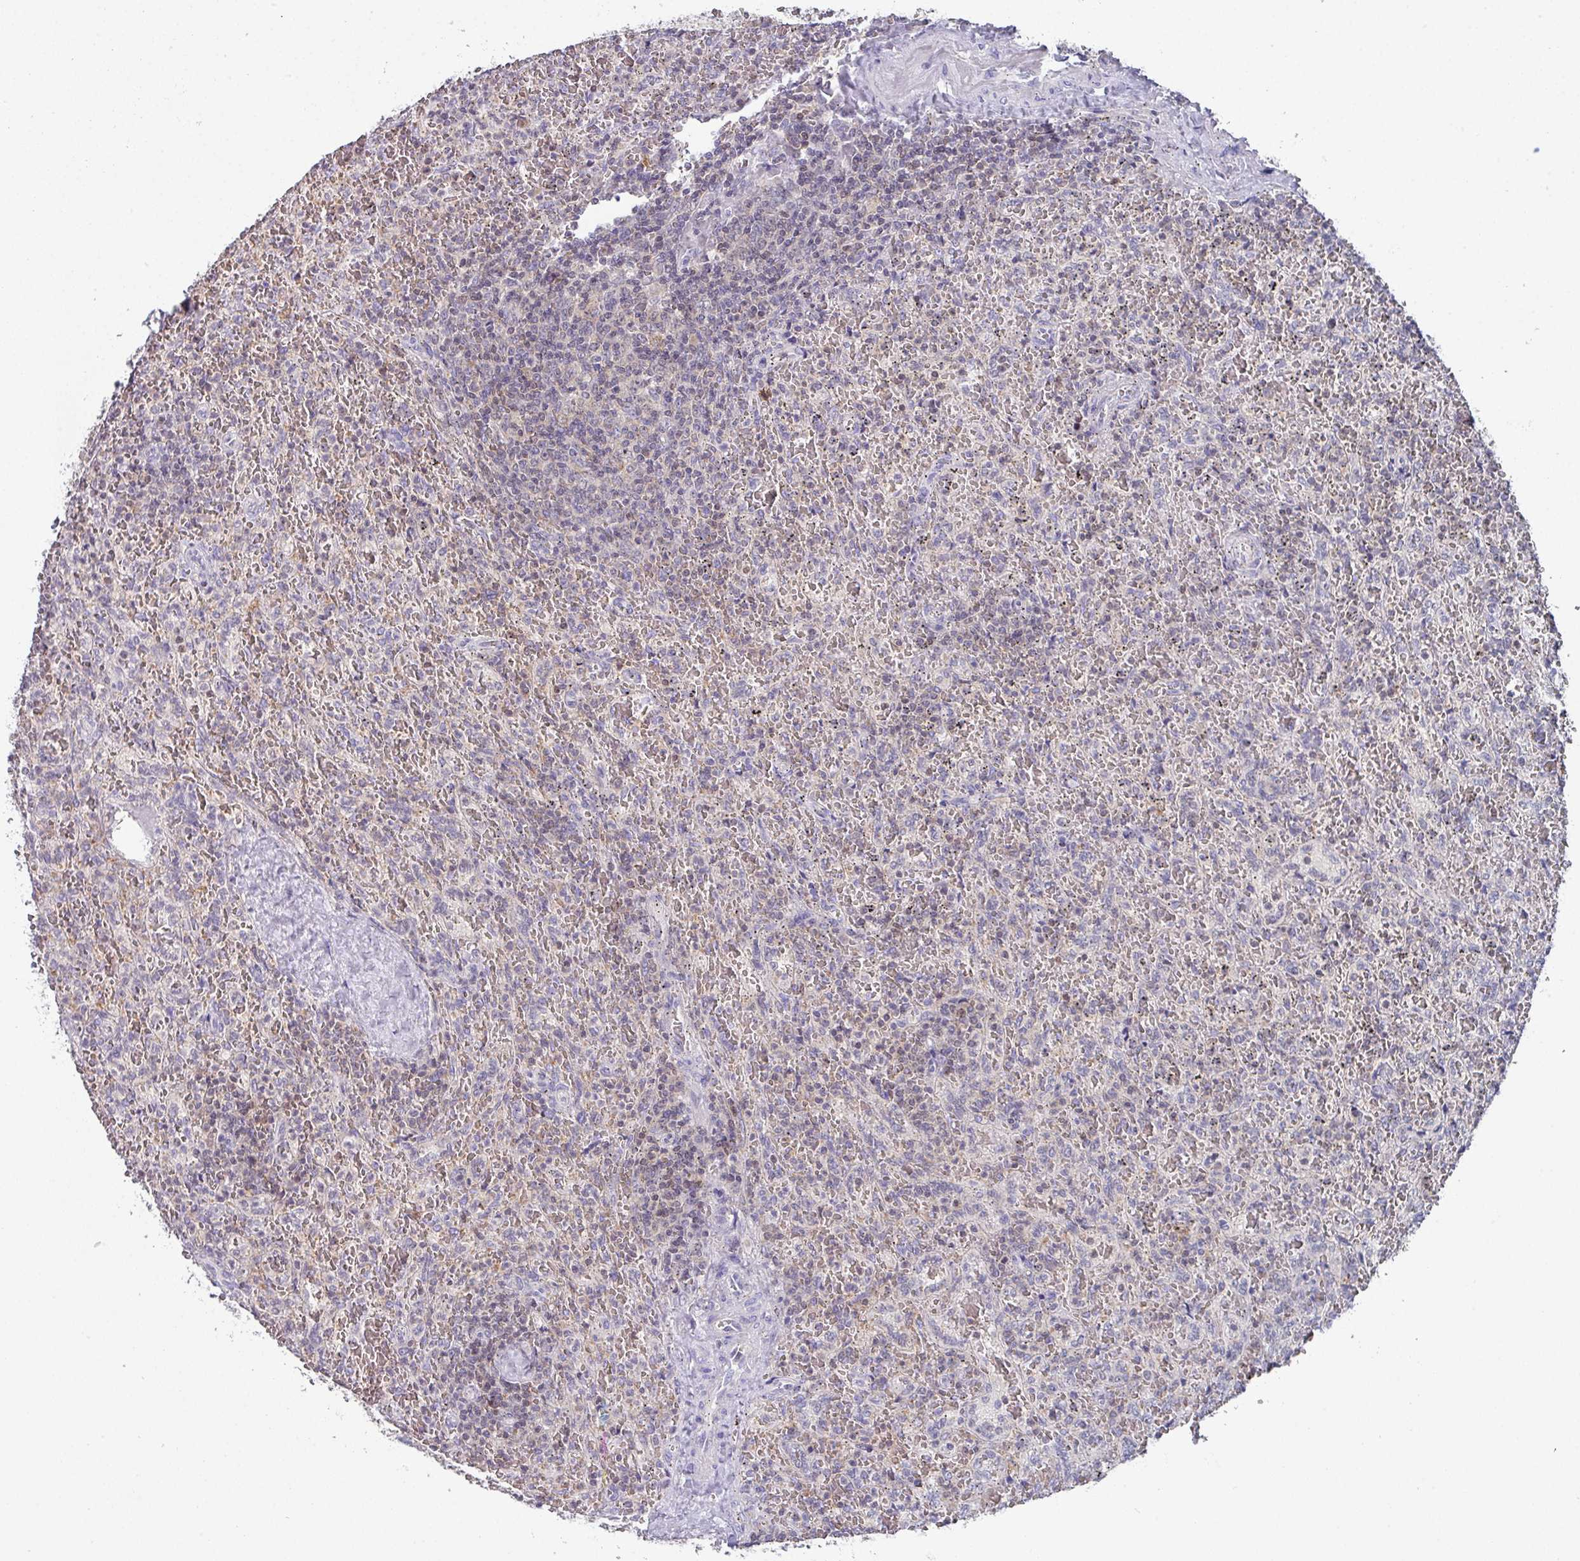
{"staining": {"intensity": "weak", "quantity": "25%-75%", "location": "cytoplasmic/membranous"}, "tissue": "lymphoma", "cell_type": "Tumor cells", "image_type": "cancer", "snomed": [{"axis": "morphology", "description": "Malignant lymphoma, non-Hodgkin's type, Low grade"}, {"axis": "topography", "description": "Spleen"}], "caption": "Human lymphoma stained for a protein (brown) reveals weak cytoplasmic/membranous positive staining in approximately 25%-75% of tumor cells.", "gene": "DCAF12L2", "patient": {"sex": "female", "age": 64}}